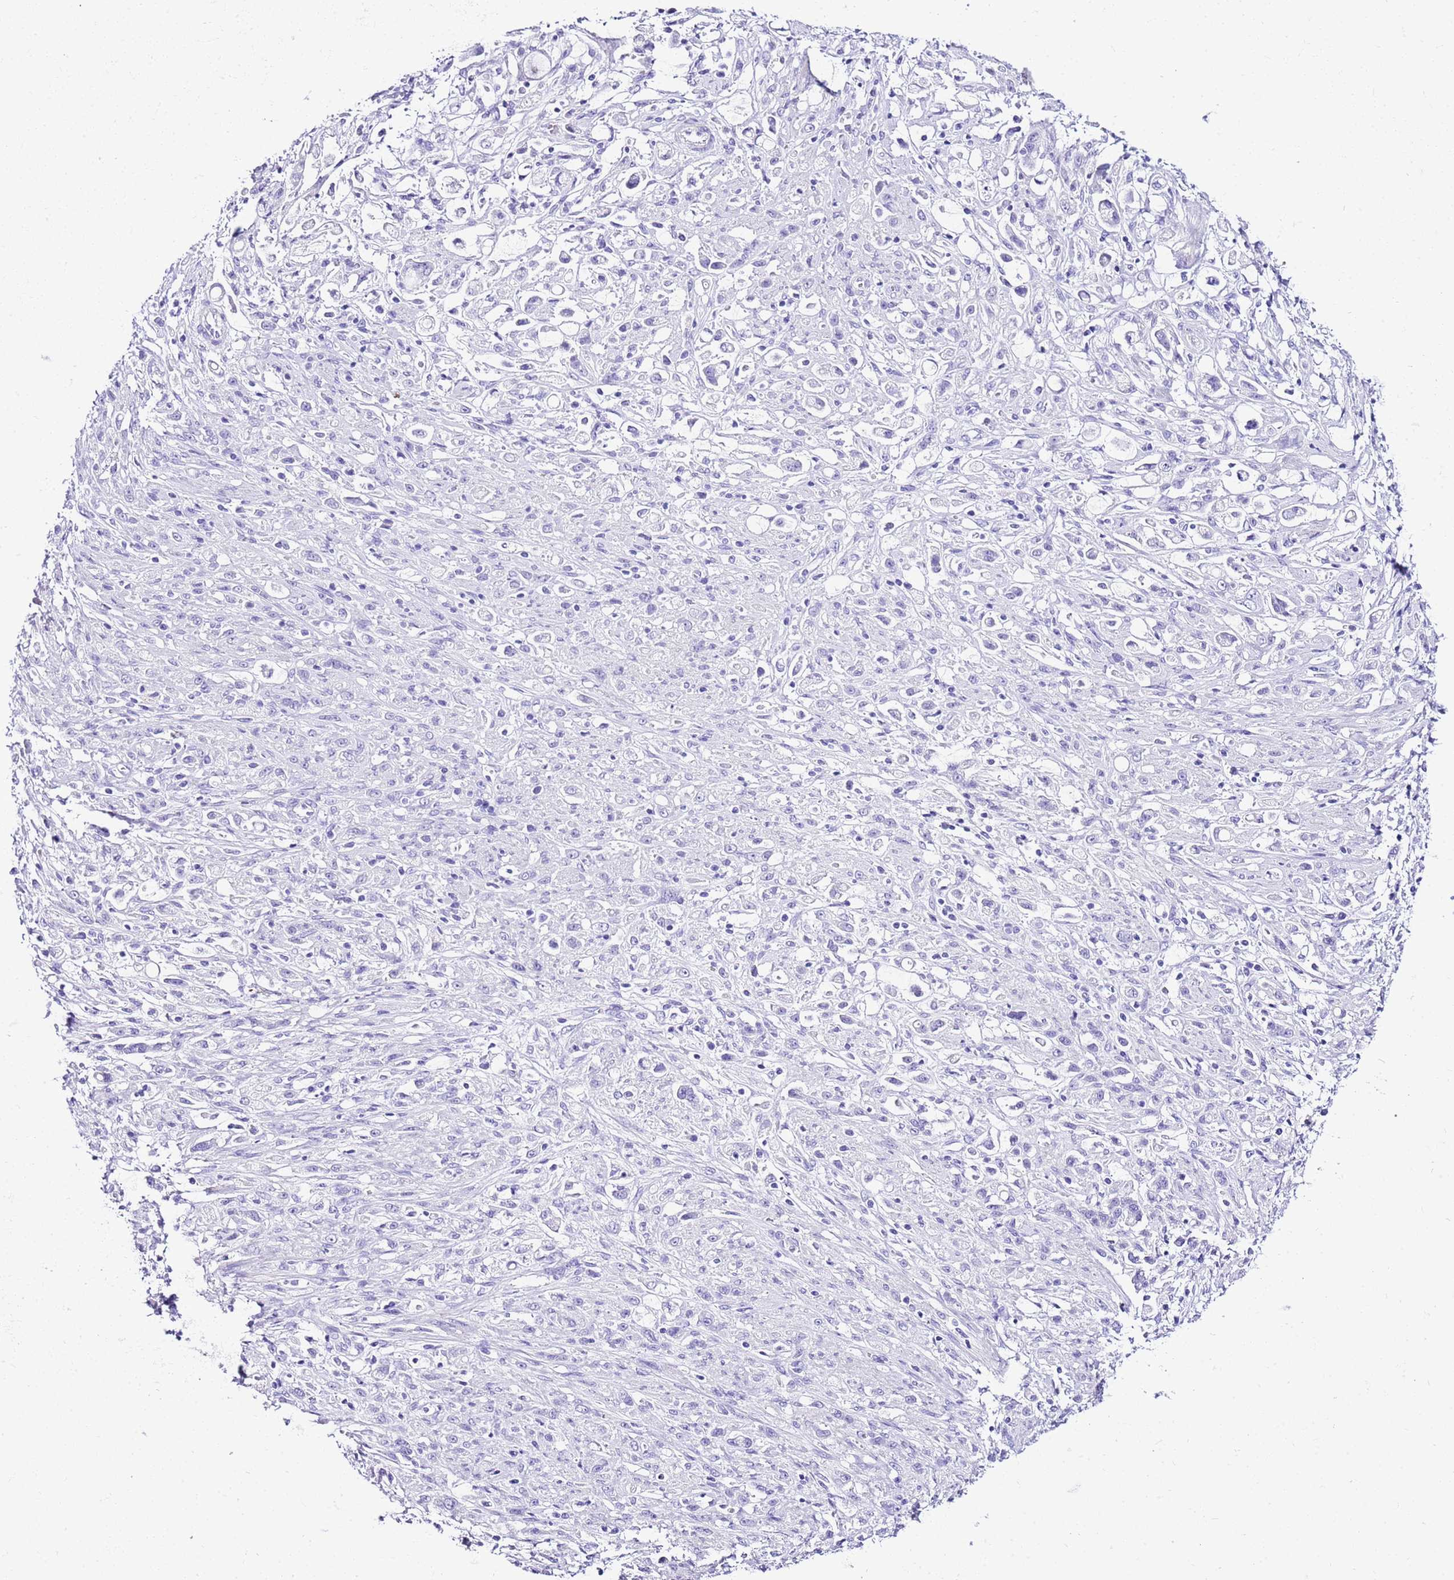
{"staining": {"intensity": "negative", "quantity": "none", "location": "none"}, "tissue": "stomach cancer", "cell_type": "Tumor cells", "image_type": "cancer", "snomed": [{"axis": "morphology", "description": "Adenocarcinoma, NOS"}, {"axis": "topography", "description": "Stomach"}], "caption": "Immunohistochemistry of stomach cancer exhibits no positivity in tumor cells. (DAB IHC with hematoxylin counter stain).", "gene": "KCNC1", "patient": {"sex": "female", "age": 60}}